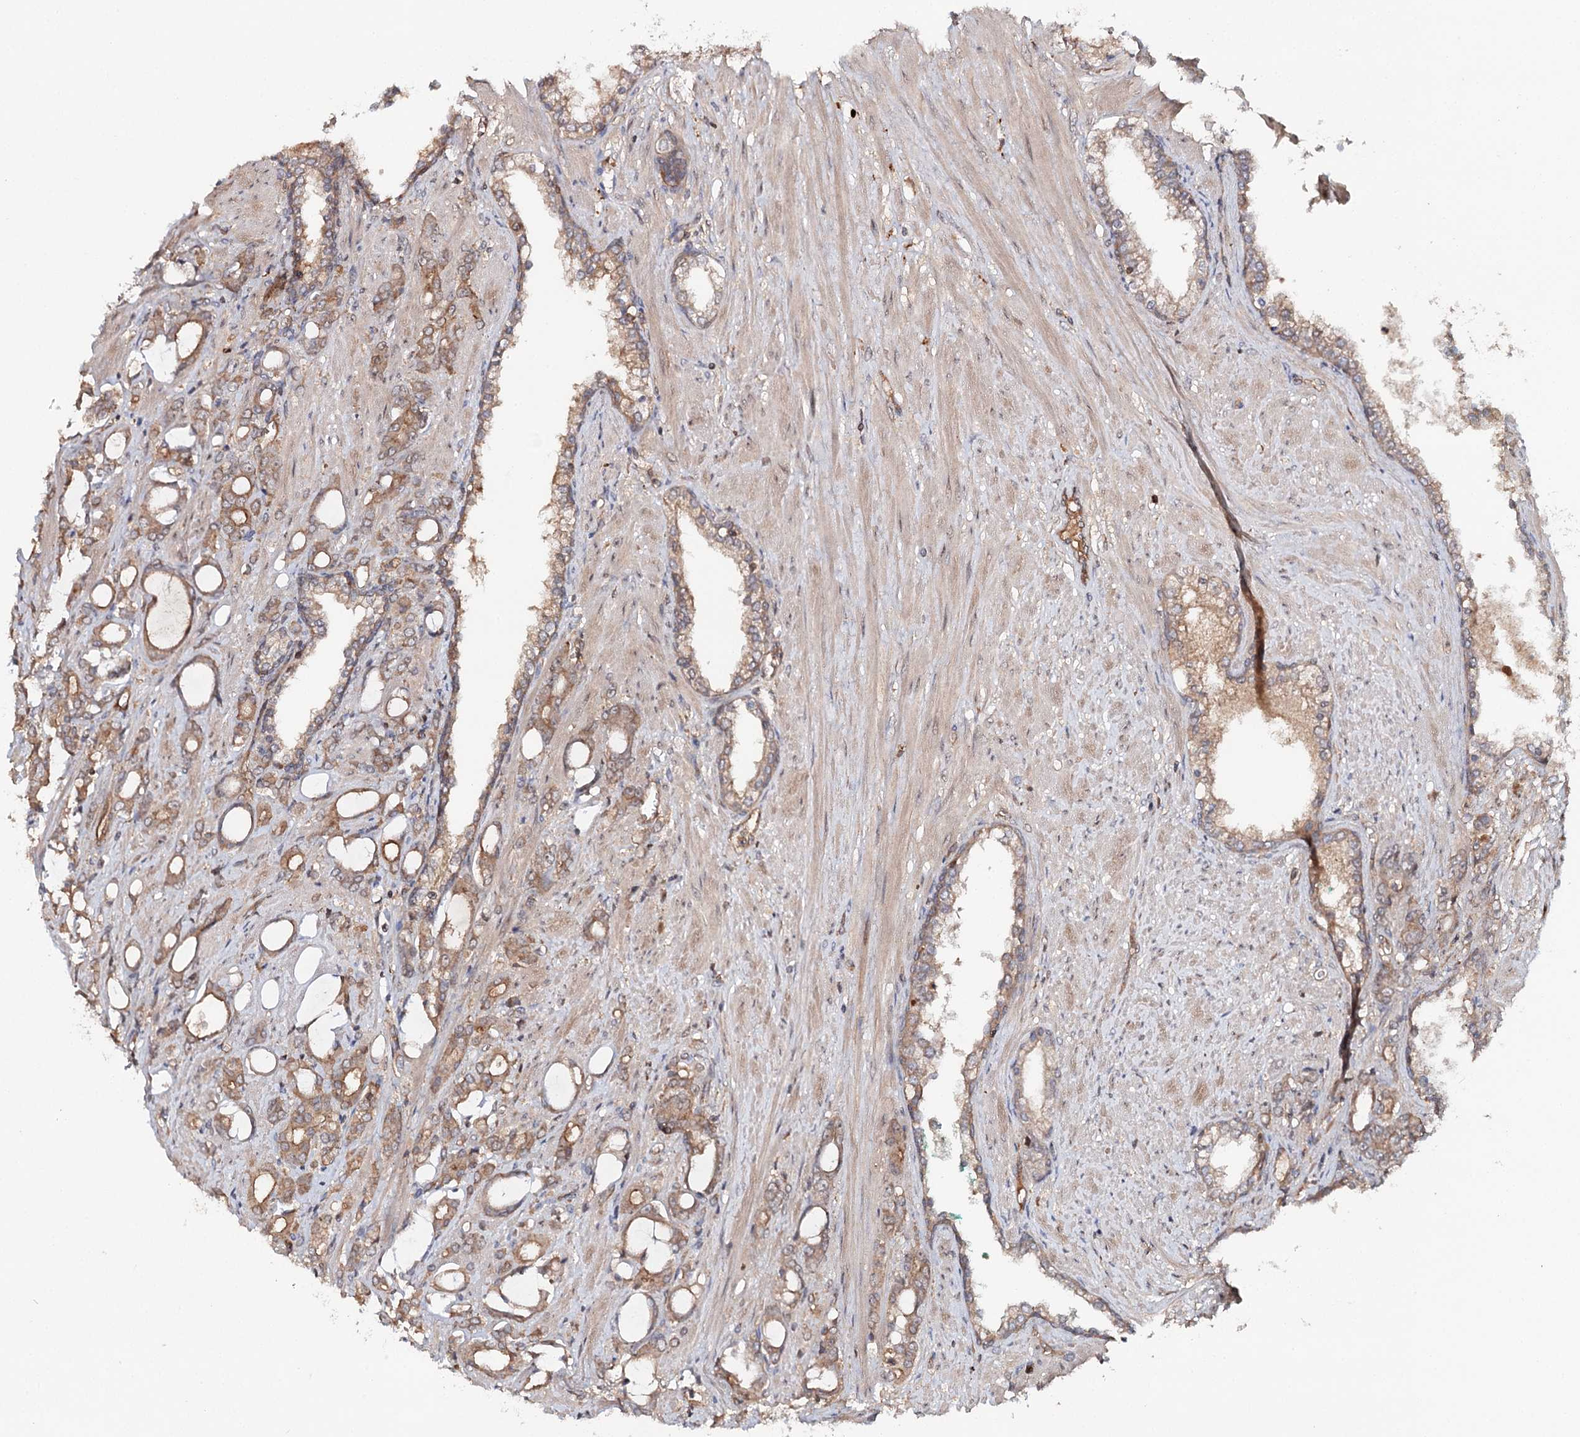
{"staining": {"intensity": "moderate", "quantity": ">75%", "location": "cytoplasmic/membranous"}, "tissue": "prostate cancer", "cell_type": "Tumor cells", "image_type": "cancer", "snomed": [{"axis": "morphology", "description": "Adenocarcinoma, High grade"}, {"axis": "topography", "description": "Prostate"}], "caption": "High-grade adenocarcinoma (prostate) was stained to show a protein in brown. There is medium levels of moderate cytoplasmic/membranous expression in about >75% of tumor cells.", "gene": "BCR", "patient": {"sex": "male", "age": 72}}